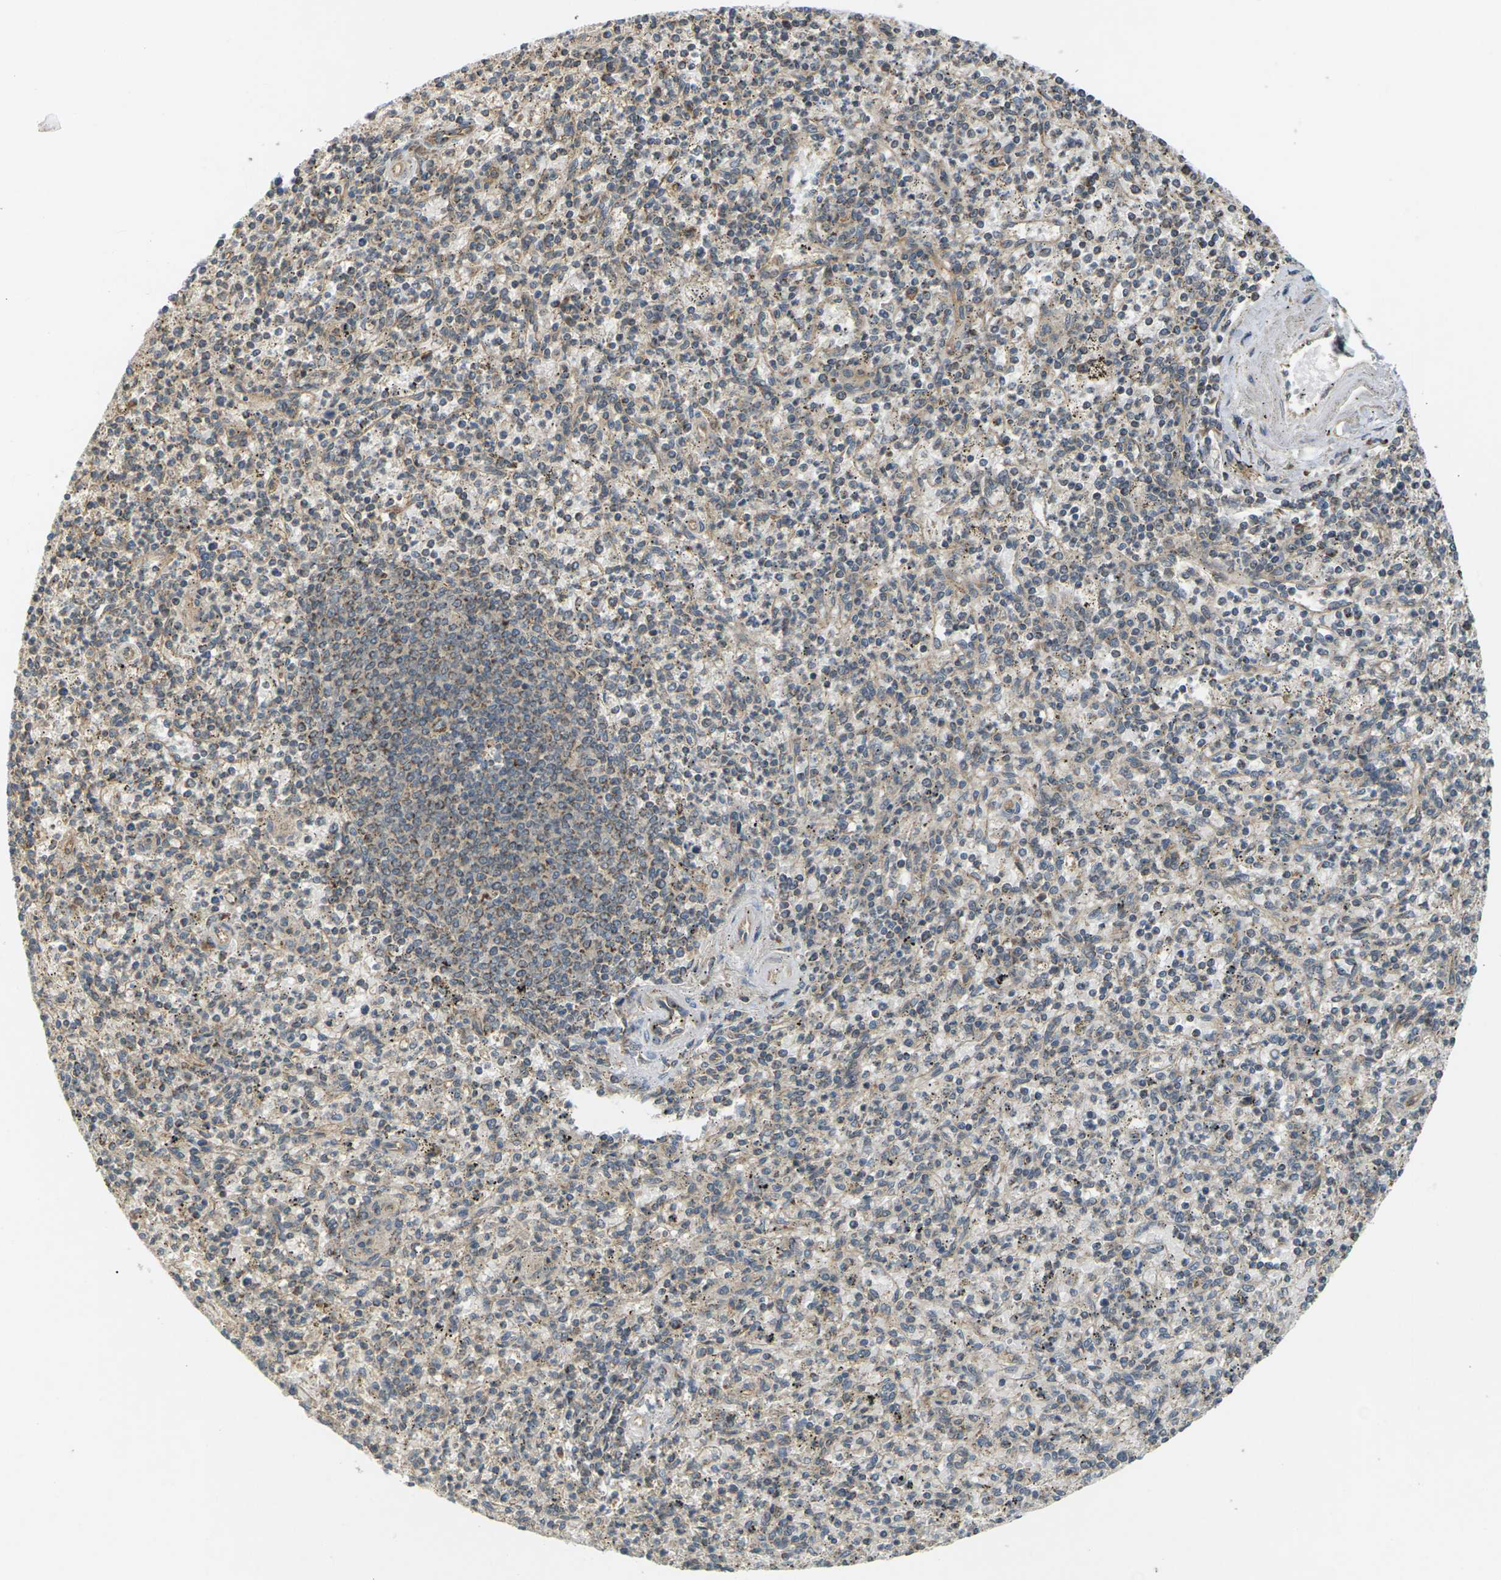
{"staining": {"intensity": "moderate", "quantity": ">75%", "location": "cytoplasmic/membranous"}, "tissue": "spleen", "cell_type": "Cells in red pulp", "image_type": "normal", "snomed": [{"axis": "morphology", "description": "Normal tissue, NOS"}, {"axis": "topography", "description": "Spleen"}], "caption": "Immunohistochemical staining of benign spleen exhibits >75% levels of moderate cytoplasmic/membranous protein expression in approximately >75% of cells in red pulp.", "gene": "KSR1", "patient": {"sex": "male", "age": 72}}